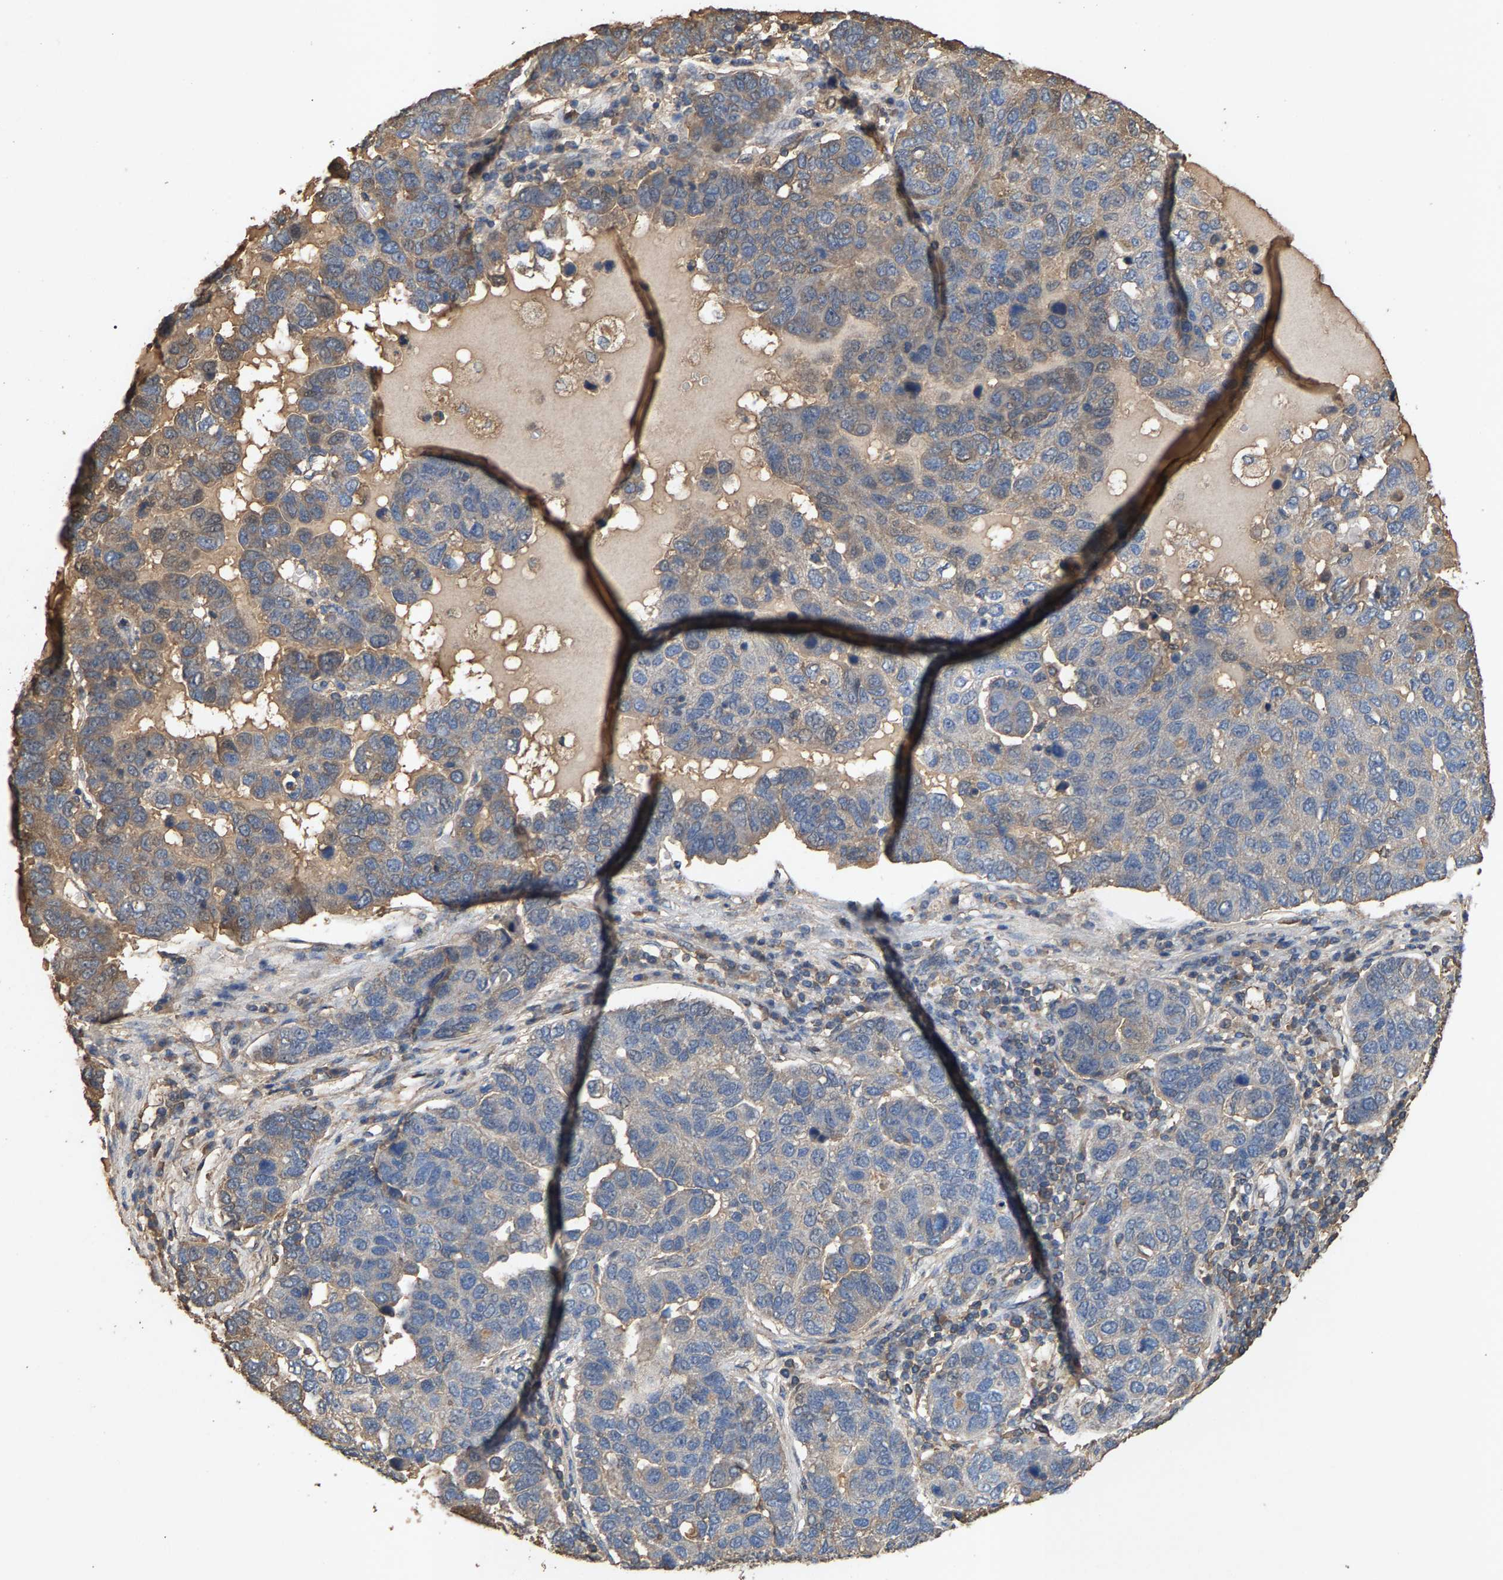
{"staining": {"intensity": "weak", "quantity": "25%-75%", "location": "cytoplasmic/membranous"}, "tissue": "pancreatic cancer", "cell_type": "Tumor cells", "image_type": "cancer", "snomed": [{"axis": "morphology", "description": "Adenocarcinoma, NOS"}, {"axis": "topography", "description": "Pancreas"}], "caption": "Protein analysis of pancreatic cancer (adenocarcinoma) tissue exhibits weak cytoplasmic/membranous positivity in about 25%-75% of tumor cells. Immunohistochemistry (ihc) stains the protein in brown and the nuclei are stained blue.", "gene": "HTRA3", "patient": {"sex": "female", "age": 61}}